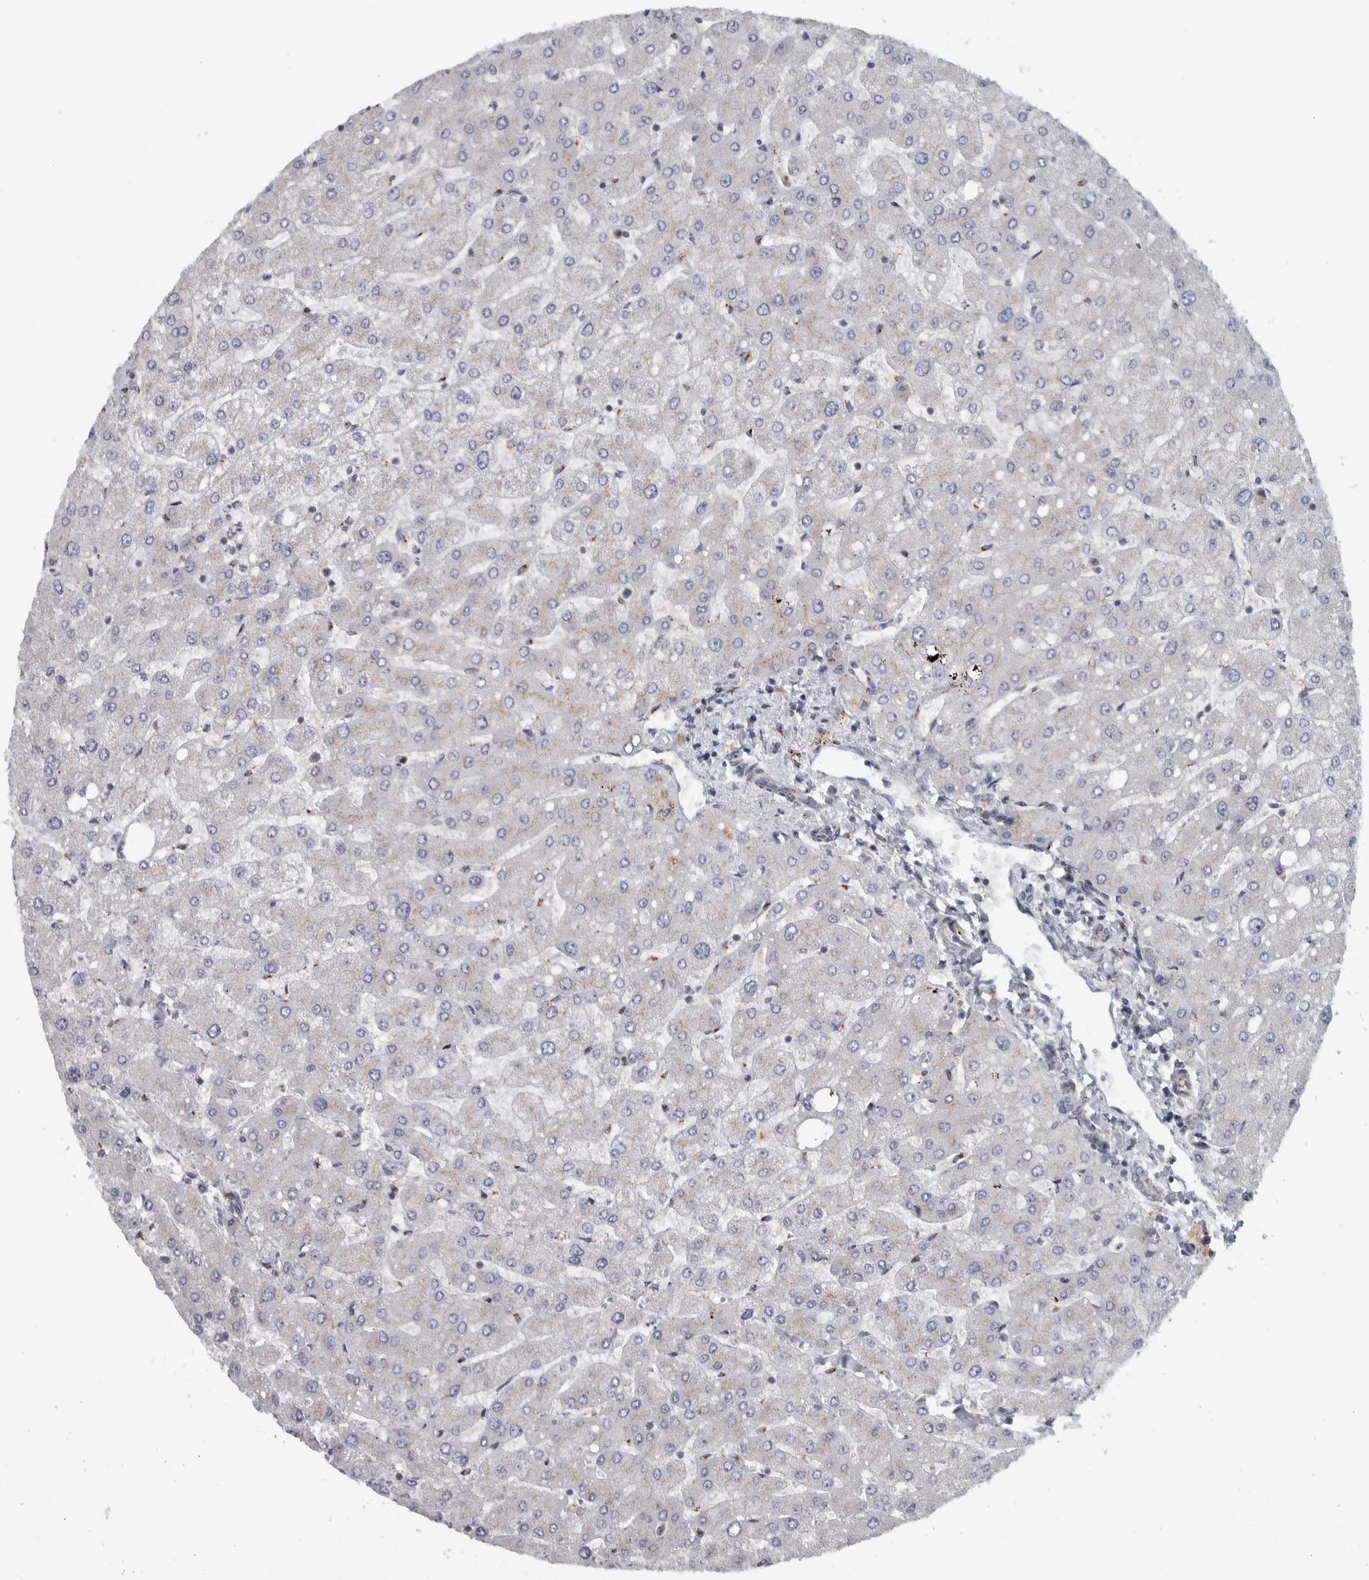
{"staining": {"intensity": "weak", "quantity": "25%-75%", "location": "cytoplasmic/membranous"}, "tissue": "liver", "cell_type": "Cholangiocytes", "image_type": "normal", "snomed": [{"axis": "morphology", "description": "Normal tissue, NOS"}, {"axis": "topography", "description": "Liver"}], "caption": "The immunohistochemical stain labels weak cytoplasmic/membranous expression in cholangiocytes of benign liver. (IHC, brightfield microscopy, high magnification).", "gene": "ZMYND8", "patient": {"sex": "male", "age": 55}}